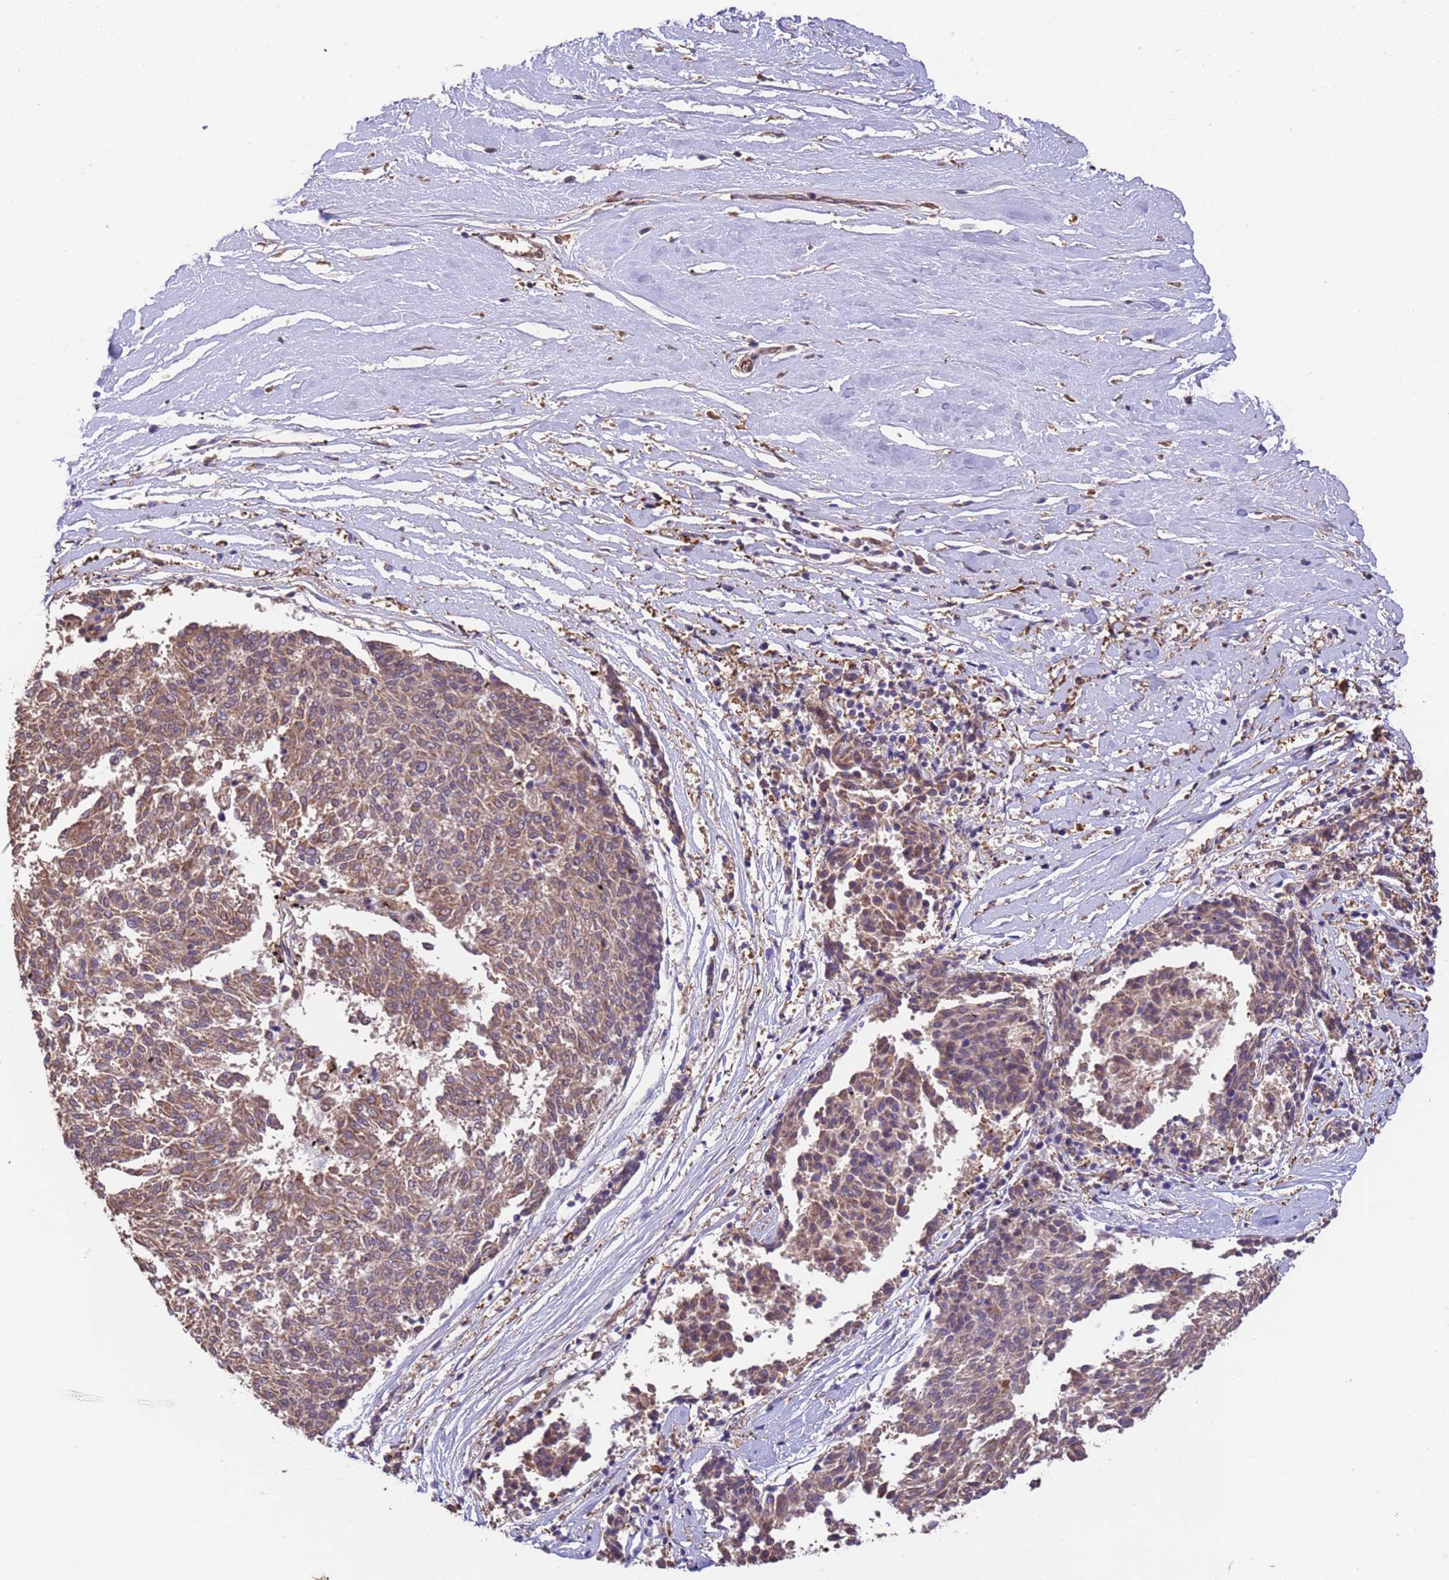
{"staining": {"intensity": "weak", "quantity": ">75%", "location": "cytoplasmic/membranous"}, "tissue": "melanoma", "cell_type": "Tumor cells", "image_type": "cancer", "snomed": [{"axis": "morphology", "description": "Malignant melanoma, NOS"}, {"axis": "topography", "description": "Skin"}], "caption": "A brown stain shows weak cytoplasmic/membranous expression of a protein in malignant melanoma tumor cells.", "gene": "NPHP1", "patient": {"sex": "female", "age": 72}}